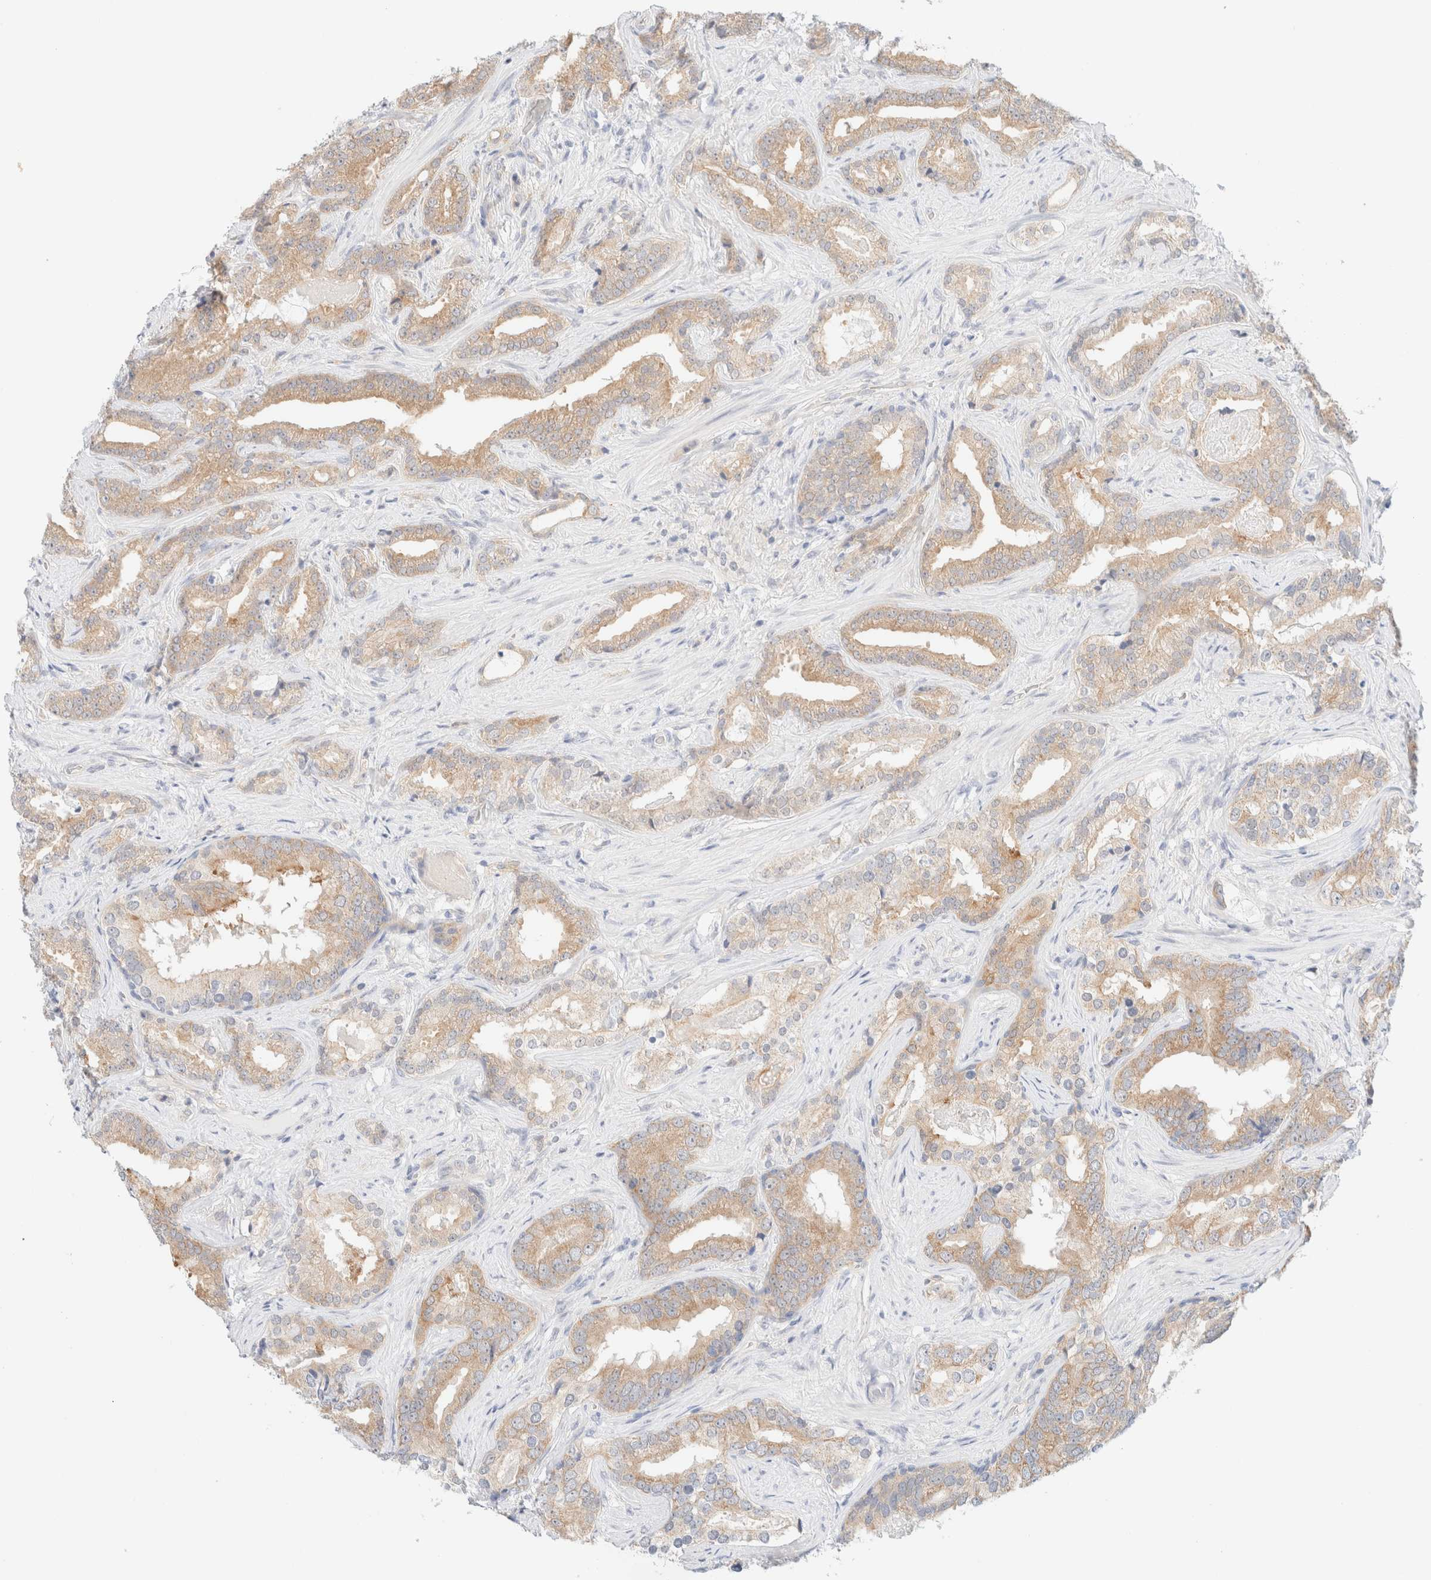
{"staining": {"intensity": "moderate", "quantity": ">75%", "location": "cytoplasmic/membranous"}, "tissue": "prostate cancer", "cell_type": "Tumor cells", "image_type": "cancer", "snomed": [{"axis": "morphology", "description": "Adenocarcinoma, Low grade"}, {"axis": "topography", "description": "Prostate"}], "caption": "Prostate adenocarcinoma (low-grade) stained for a protein (brown) reveals moderate cytoplasmic/membranous positive expression in approximately >75% of tumor cells.", "gene": "UNC13B", "patient": {"sex": "male", "age": 67}}